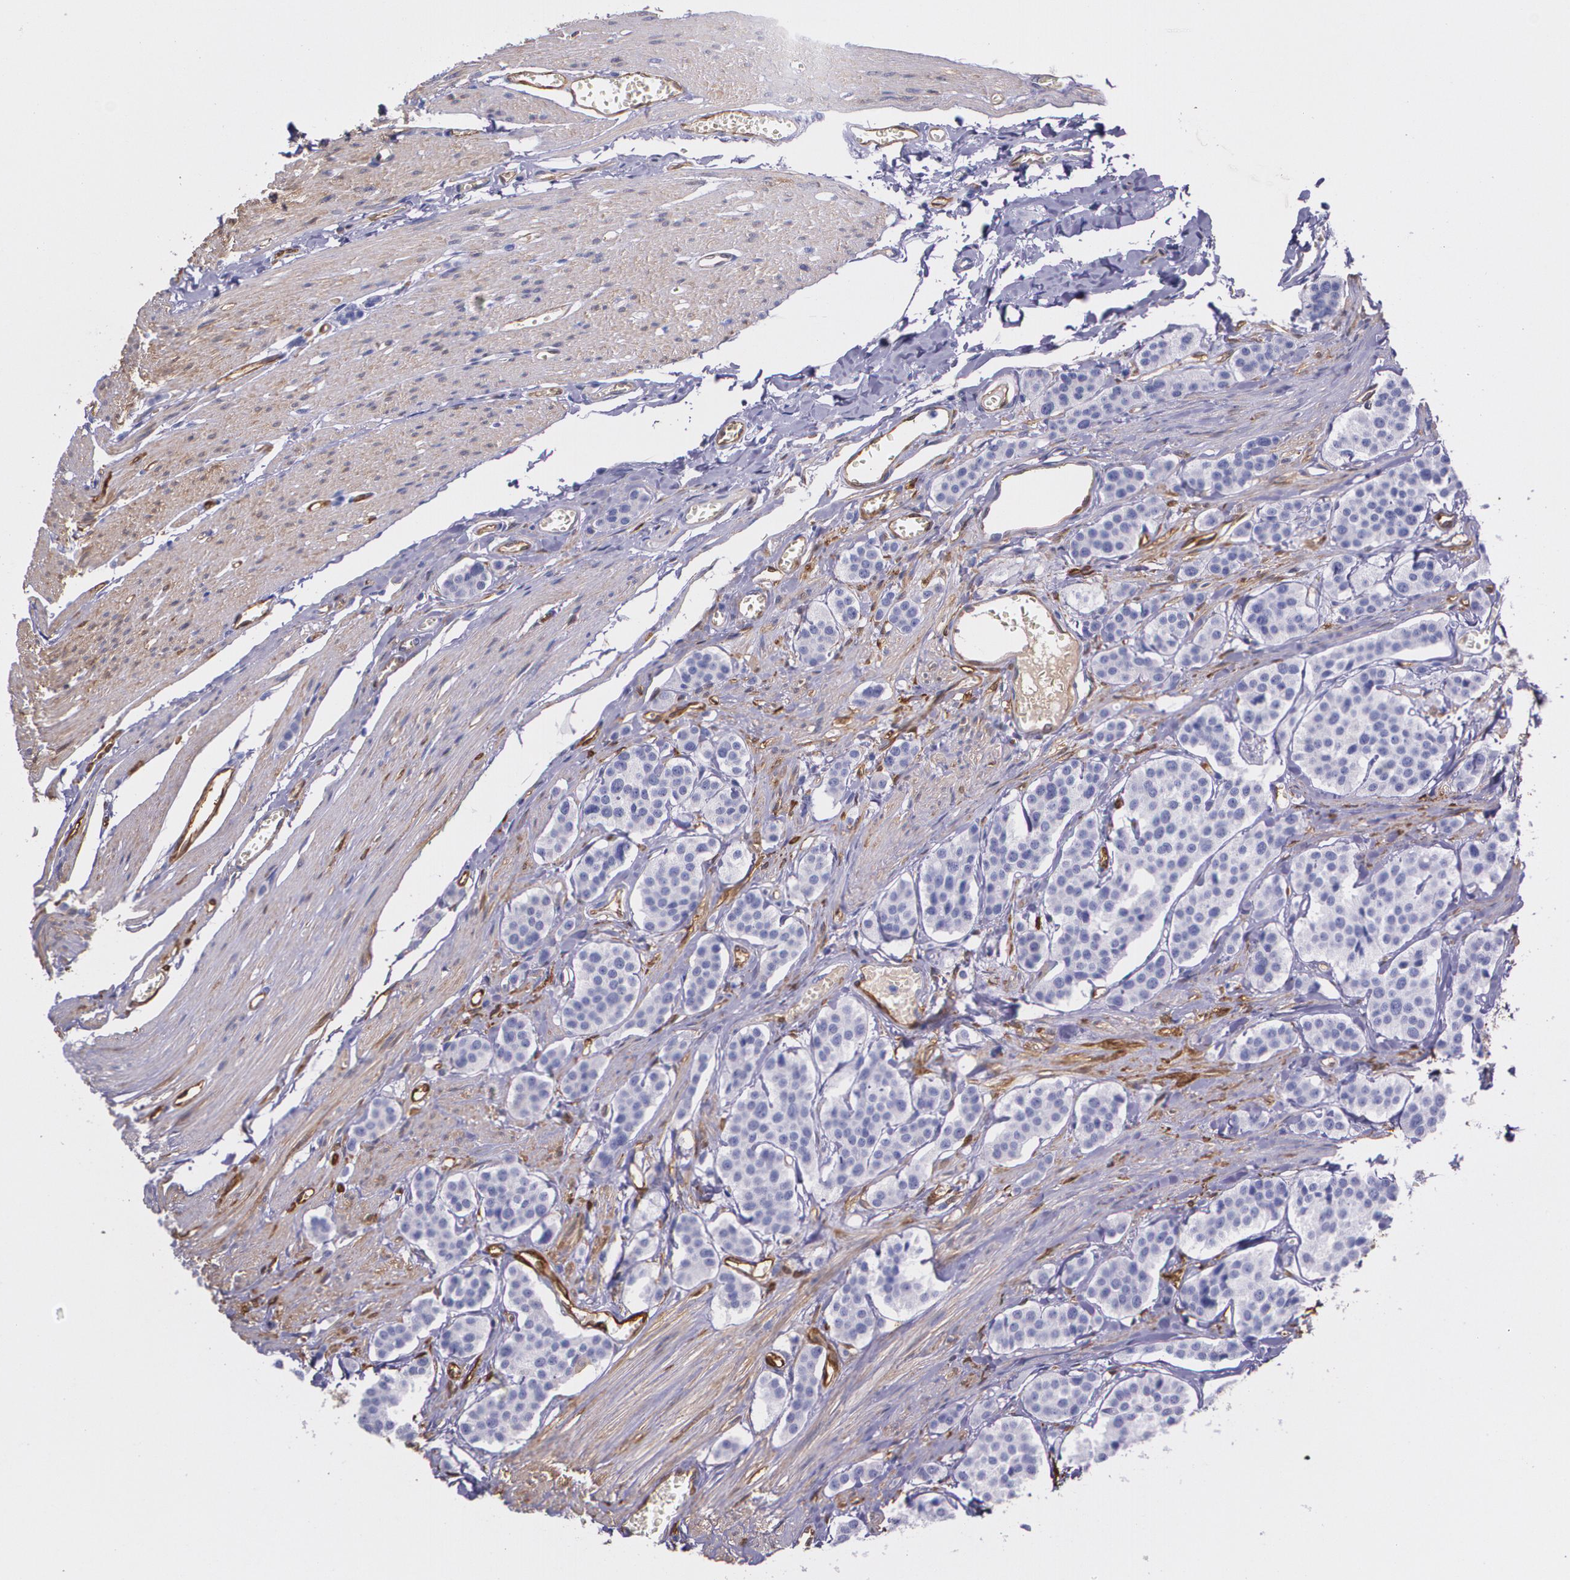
{"staining": {"intensity": "negative", "quantity": "none", "location": "none"}, "tissue": "carcinoid", "cell_type": "Tumor cells", "image_type": "cancer", "snomed": [{"axis": "morphology", "description": "Carcinoid, malignant, NOS"}, {"axis": "topography", "description": "Small intestine"}], "caption": "High magnification brightfield microscopy of carcinoid (malignant) stained with DAB (3,3'-diaminobenzidine) (brown) and counterstained with hematoxylin (blue): tumor cells show no significant expression. The staining is performed using DAB brown chromogen with nuclei counter-stained in using hematoxylin.", "gene": "MMP2", "patient": {"sex": "male", "age": 60}}